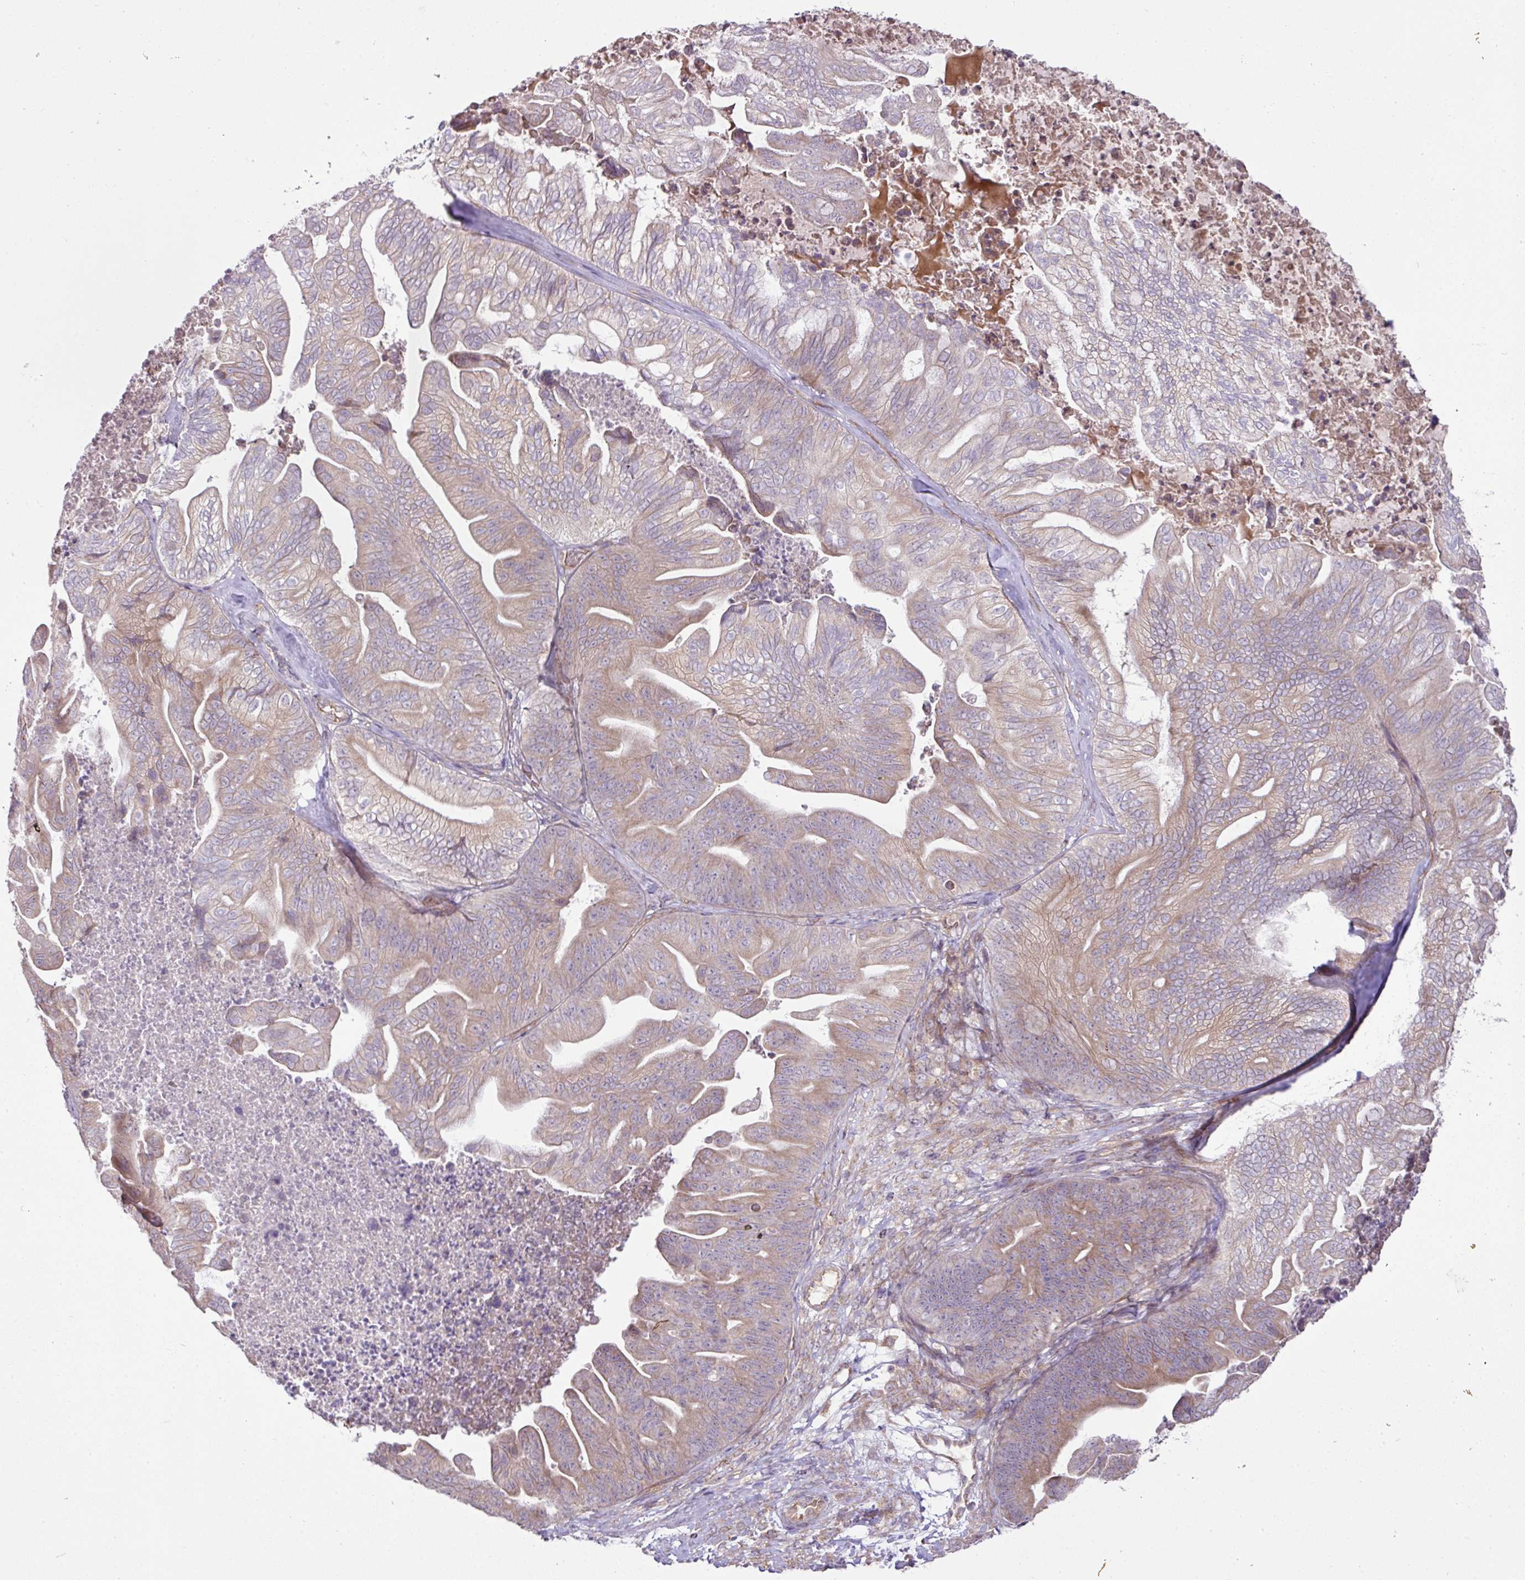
{"staining": {"intensity": "weak", "quantity": "25%-75%", "location": "cytoplasmic/membranous"}, "tissue": "ovarian cancer", "cell_type": "Tumor cells", "image_type": "cancer", "snomed": [{"axis": "morphology", "description": "Cystadenocarcinoma, mucinous, NOS"}, {"axis": "topography", "description": "Ovary"}], "caption": "Brown immunohistochemical staining in human ovarian cancer exhibits weak cytoplasmic/membranous positivity in about 25%-75% of tumor cells.", "gene": "COX18", "patient": {"sex": "female", "age": 67}}